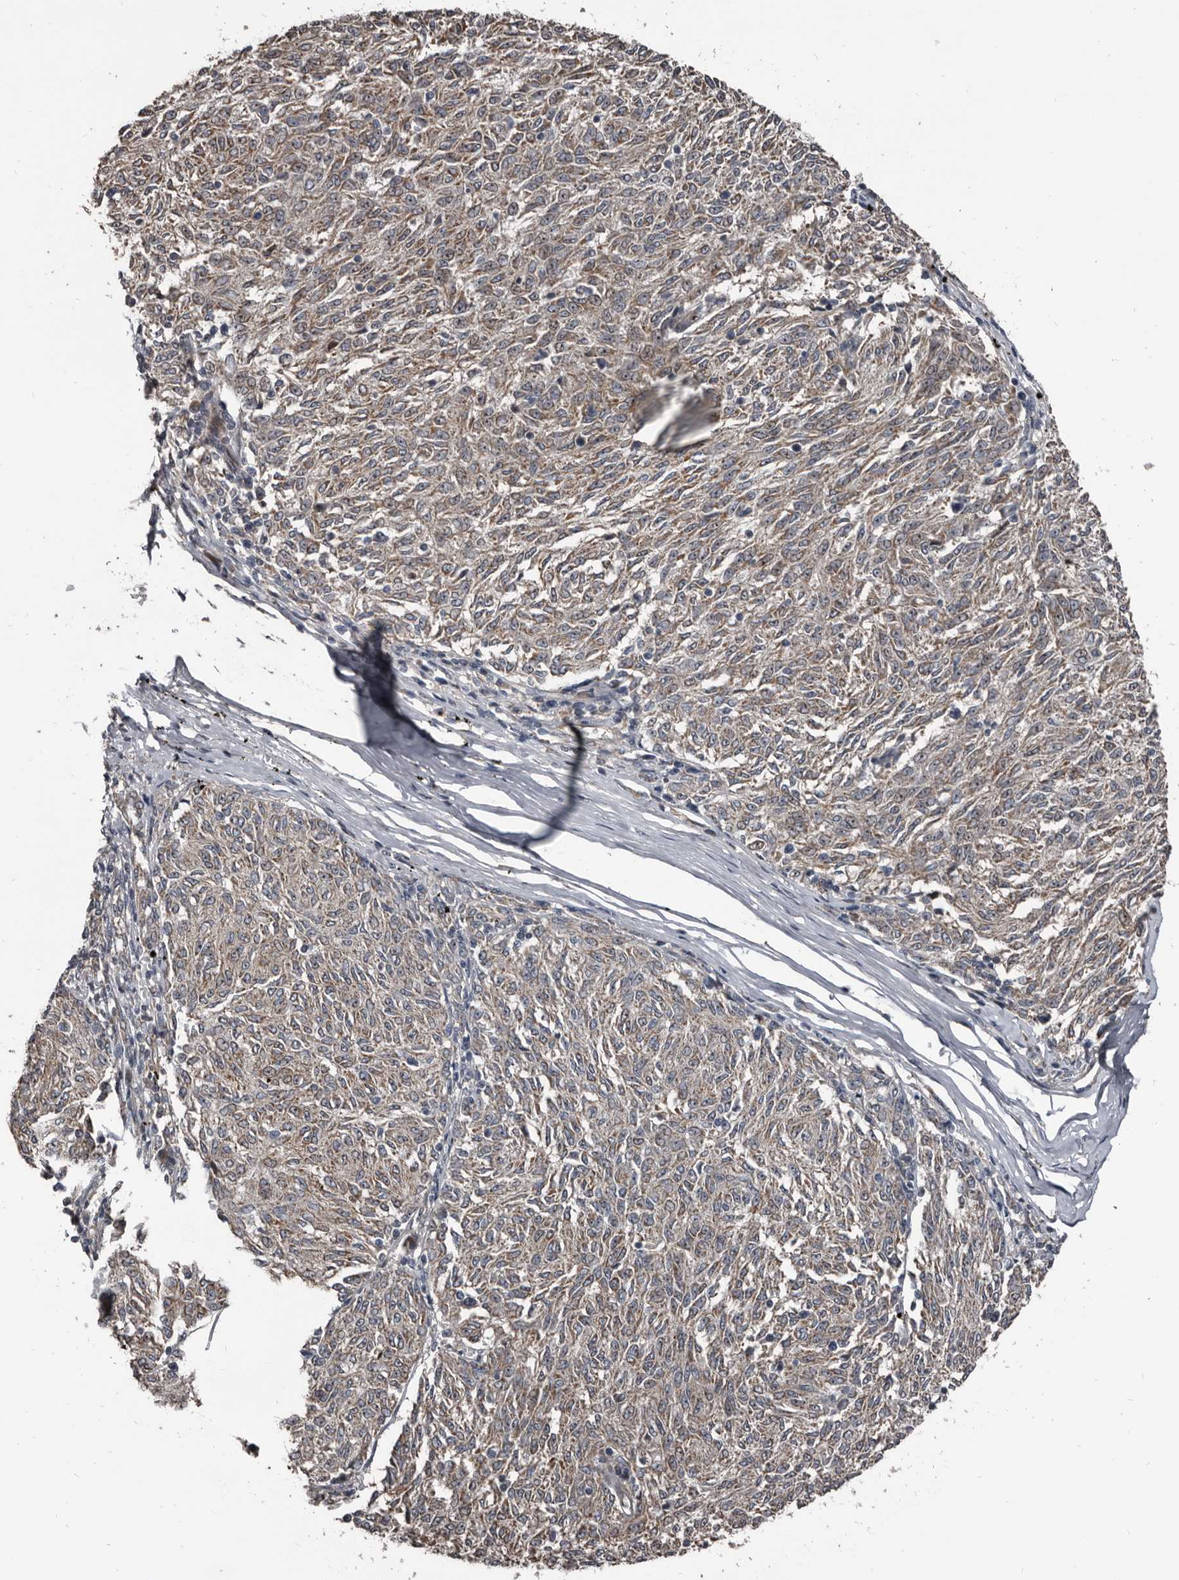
{"staining": {"intensity": "weak", "quantity": "25%-75%", "location": "cytoplasmic/membranous"}, "tissue": "melanoma", "cell_type": "Tumor cells", "image_type": "cancer", "snomed": [{"axis": "morphology", "description": "Malignant melanoma, NOS"}, {"axis": "topography", "description": "Skin"}], "caption": "Tumor cells exhibit low levels of weak cytoplasmic/membranous positivity in about 25%-75% of cells in human malignant melanoma.", "gene": "DHPS", "patient": {"sex": "female", "age": 72}}